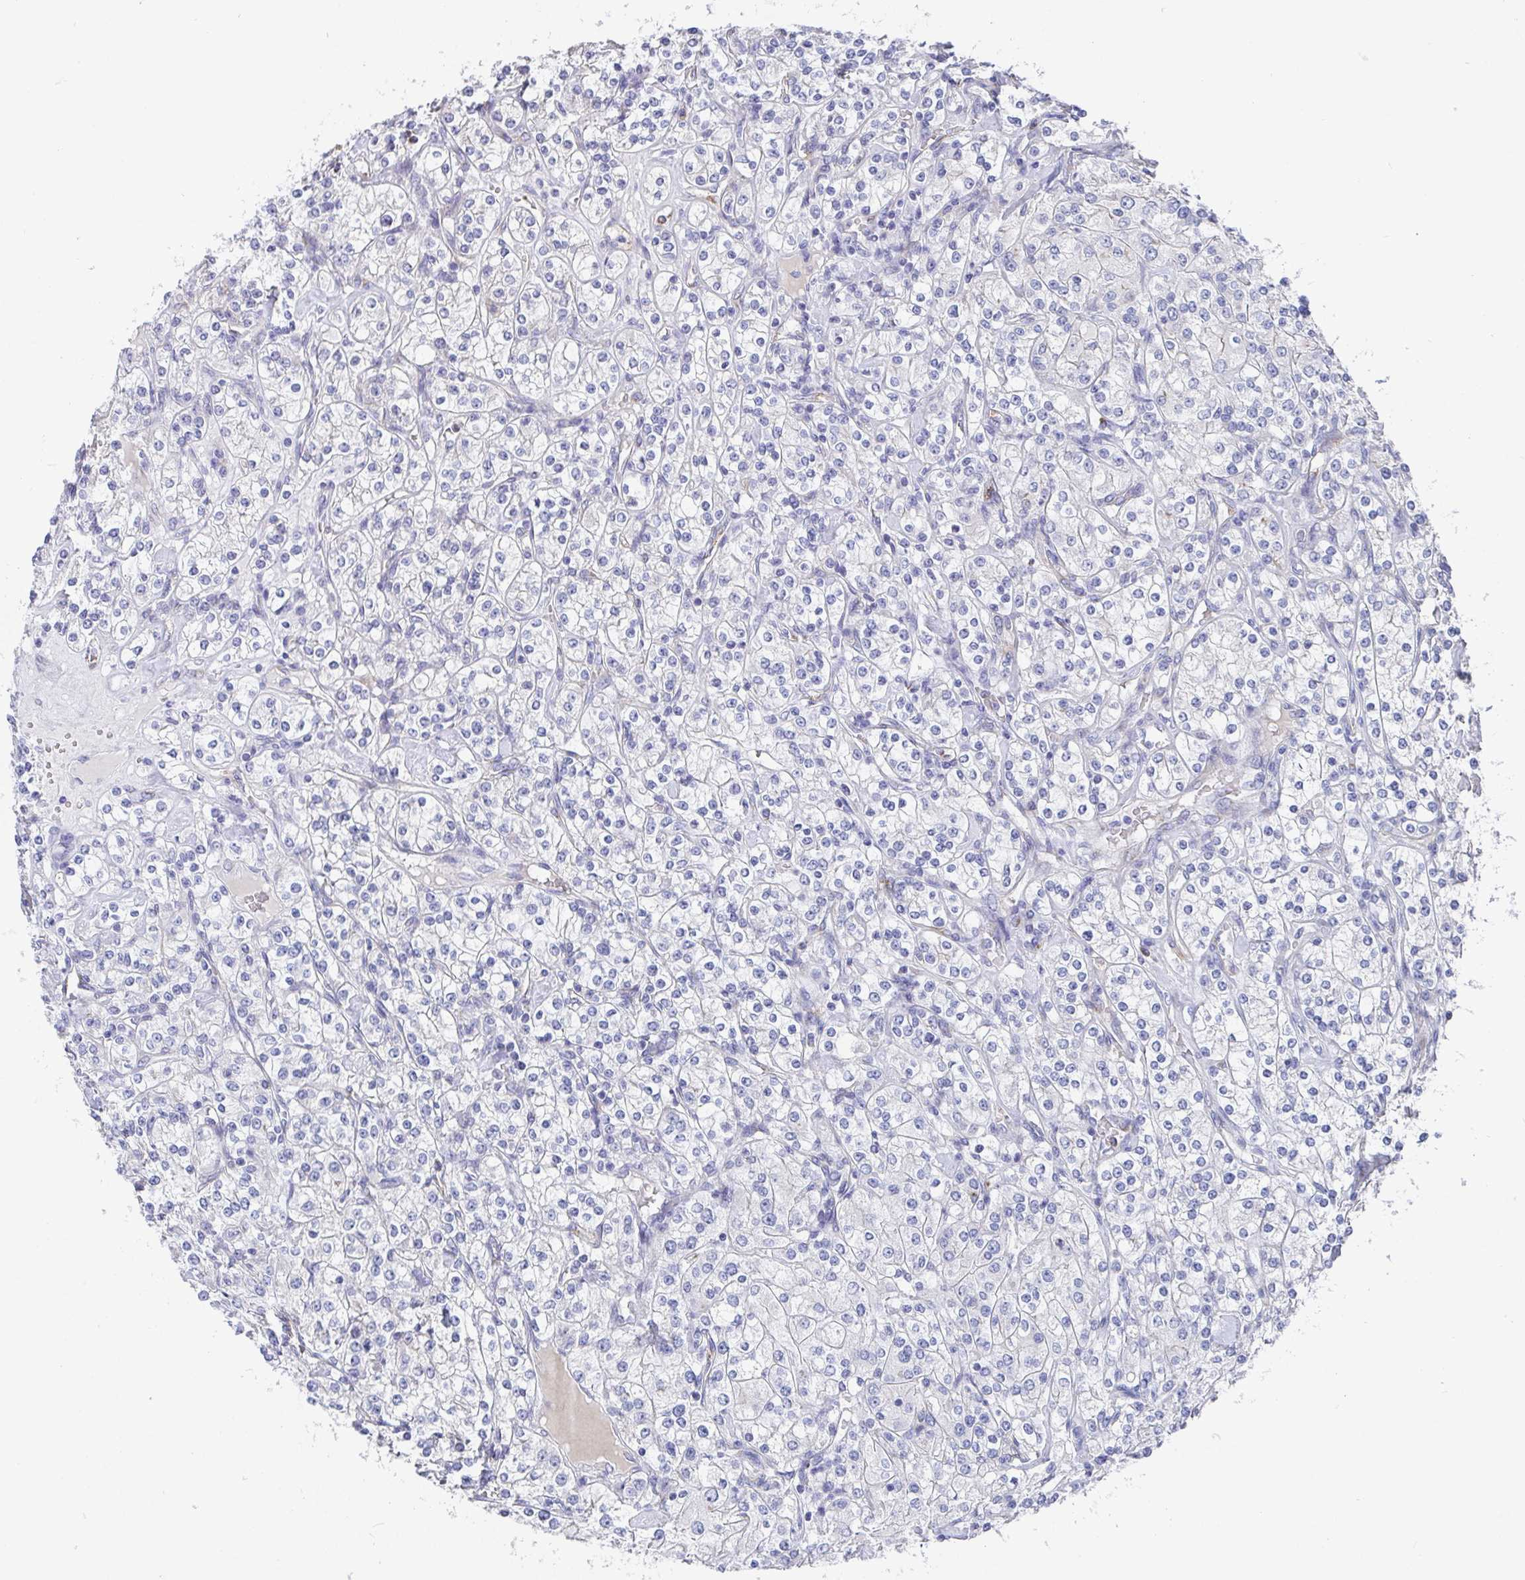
{"staining": {"intensity": "negative", "quantity": "none", "location": "none"}, "tissue": "renal cancer", "cell_type": "Tumor cells", "image_type": "cancer", "snomed": [{"axis": "morphology", "description": "Adenocarcinoma, NOS"}, {"axis": "topography", "description": "Kidney"}], "caption": "High power microscopy histopathology image of an immunohistochemistry photomicrograph of renal cancer, revealing no significant staining in tumor cells.", "gene": "TAS2R39", "patient": {"sex": "male", "age": 77}}